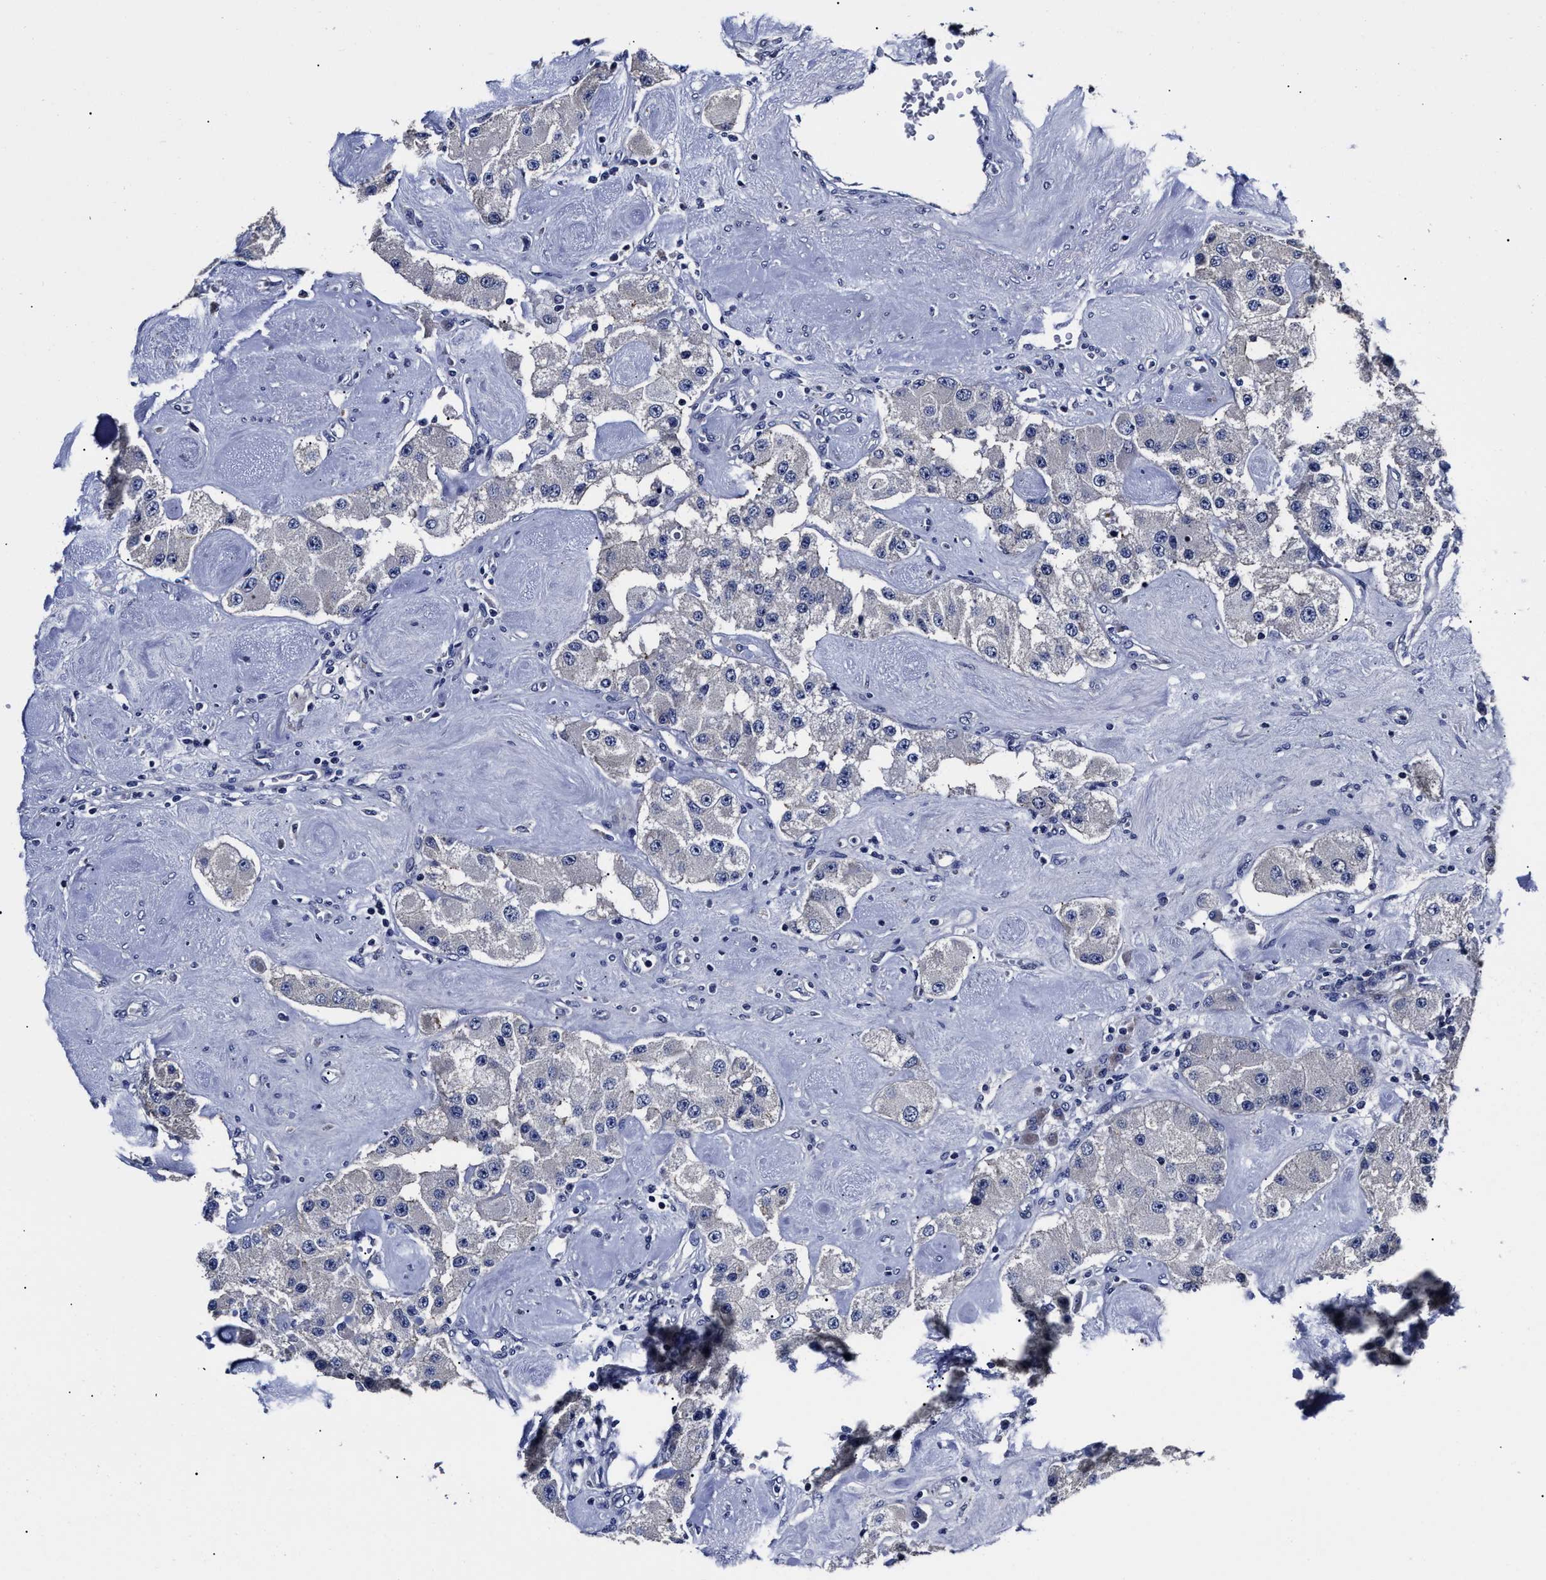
{"staining": {"intensity": "negative", "quantity": "none", "location": "none"}, "tissue": "carcinoid", "cell_type": "Tumor cells", "image_type": "cancer", "snomed": [{"axis": "morphology", "description": "Carcinoid, malignant, NOS"}, {"axis": "topography", "description": "Pancreas"}], "caption": "High magnification brightfield microscopy of carcinoid stained with DAB (3,3'-diaminobenzidine) (brown) and counterstained with hematoxylin (blue): tumor cells show no significant staining. (Brightfield microscopy of DAB immunohistochemistry (IHC) at high magnification).", "gene": "OLFML2A", "patient": {"sex": "male", "age": 41}}